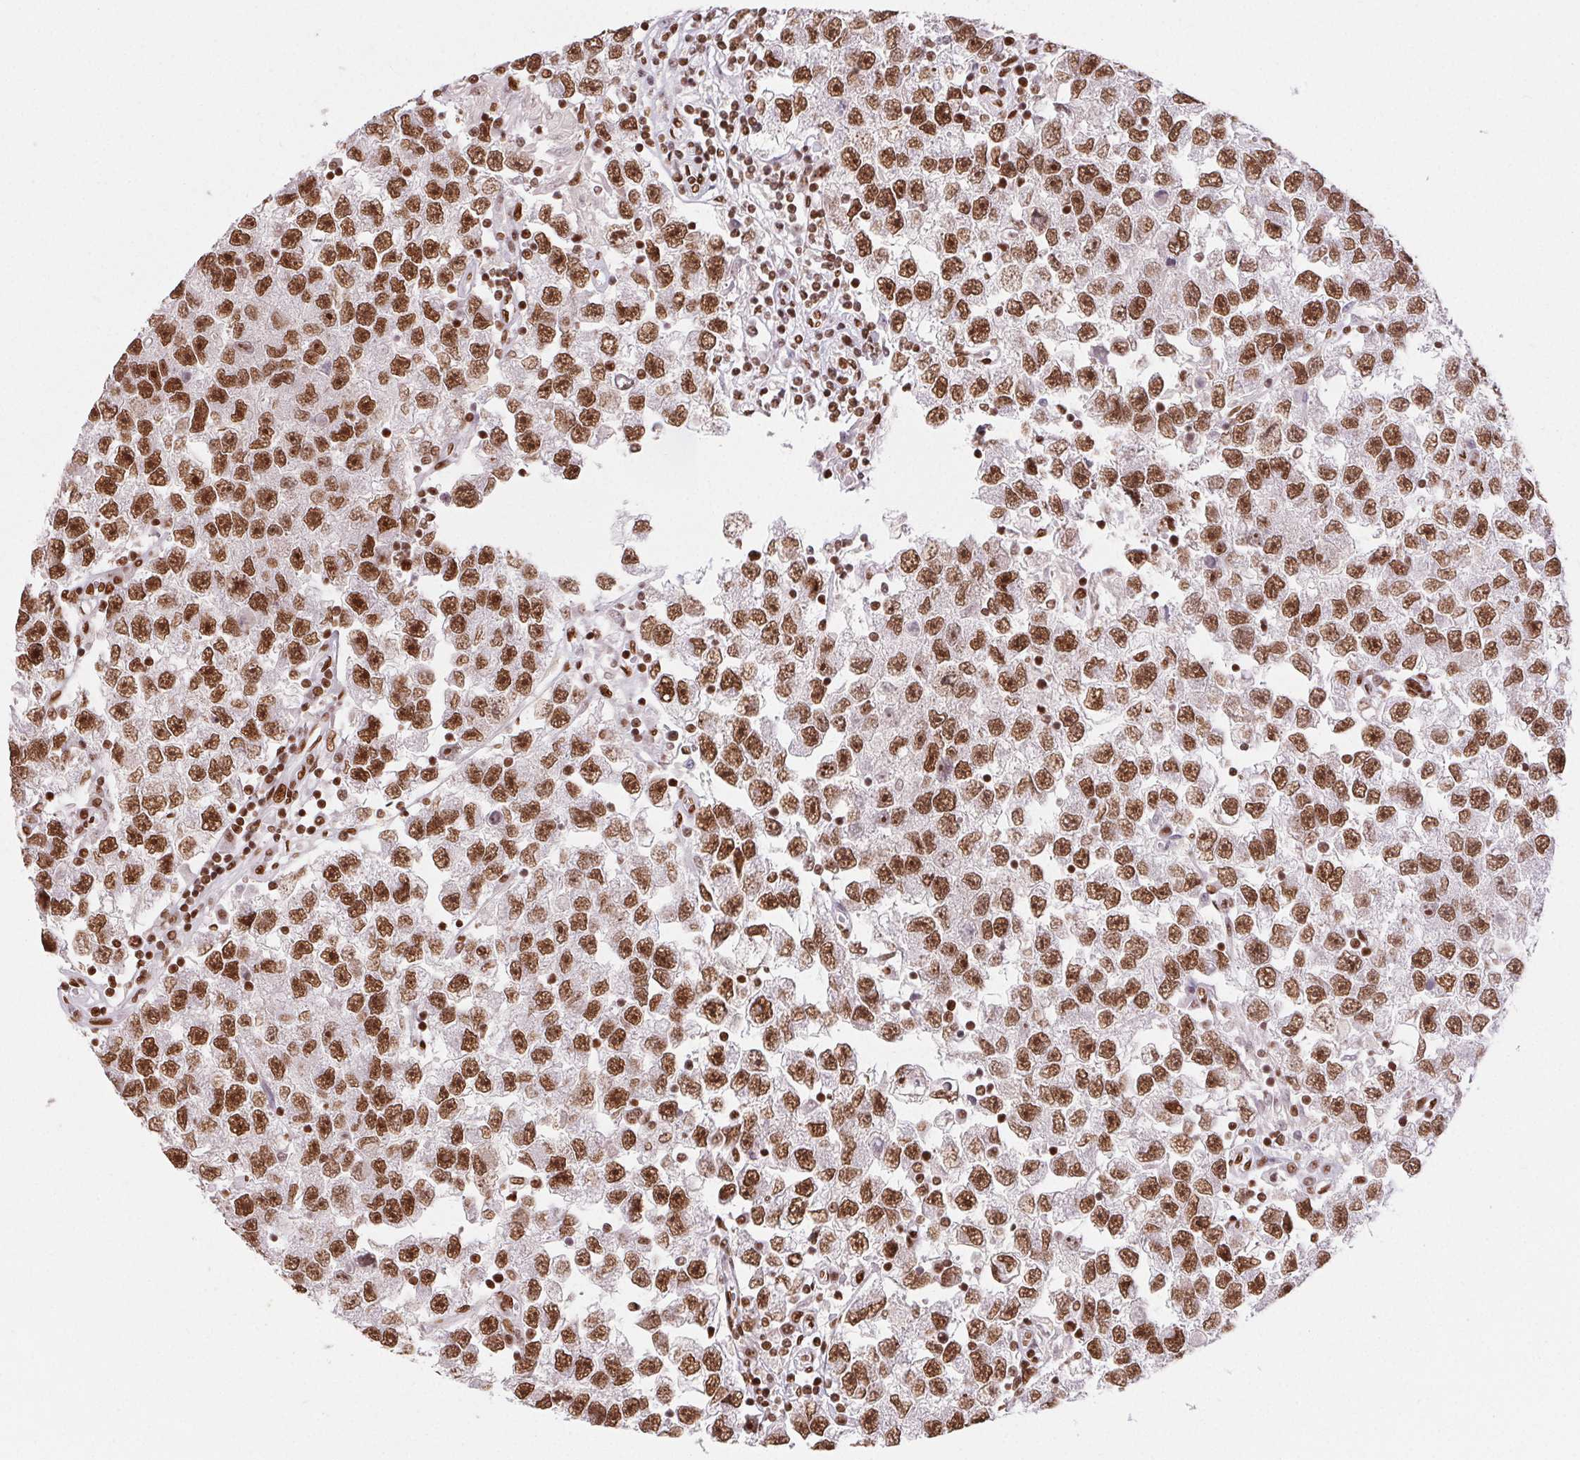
{"staining": {"intensity": "moderate", "quantity": ">75%", "location": "nuclear"}, "tissue": "testis cancer", "cell_type": "Tumor cells", "image_type": "cancer", "snomed": [{"axis": "morphology", "description": "Seminoma, NOS"}, {"axis": "topography", "description": "Testis"}], "caption": "This is an image of immunohistochemistry staining of testis seminoma, which shows moderate staining in the nuclear of tumor cells.", "gene": "ZNF80", "patient": {"sex": "male", "age": 26}}